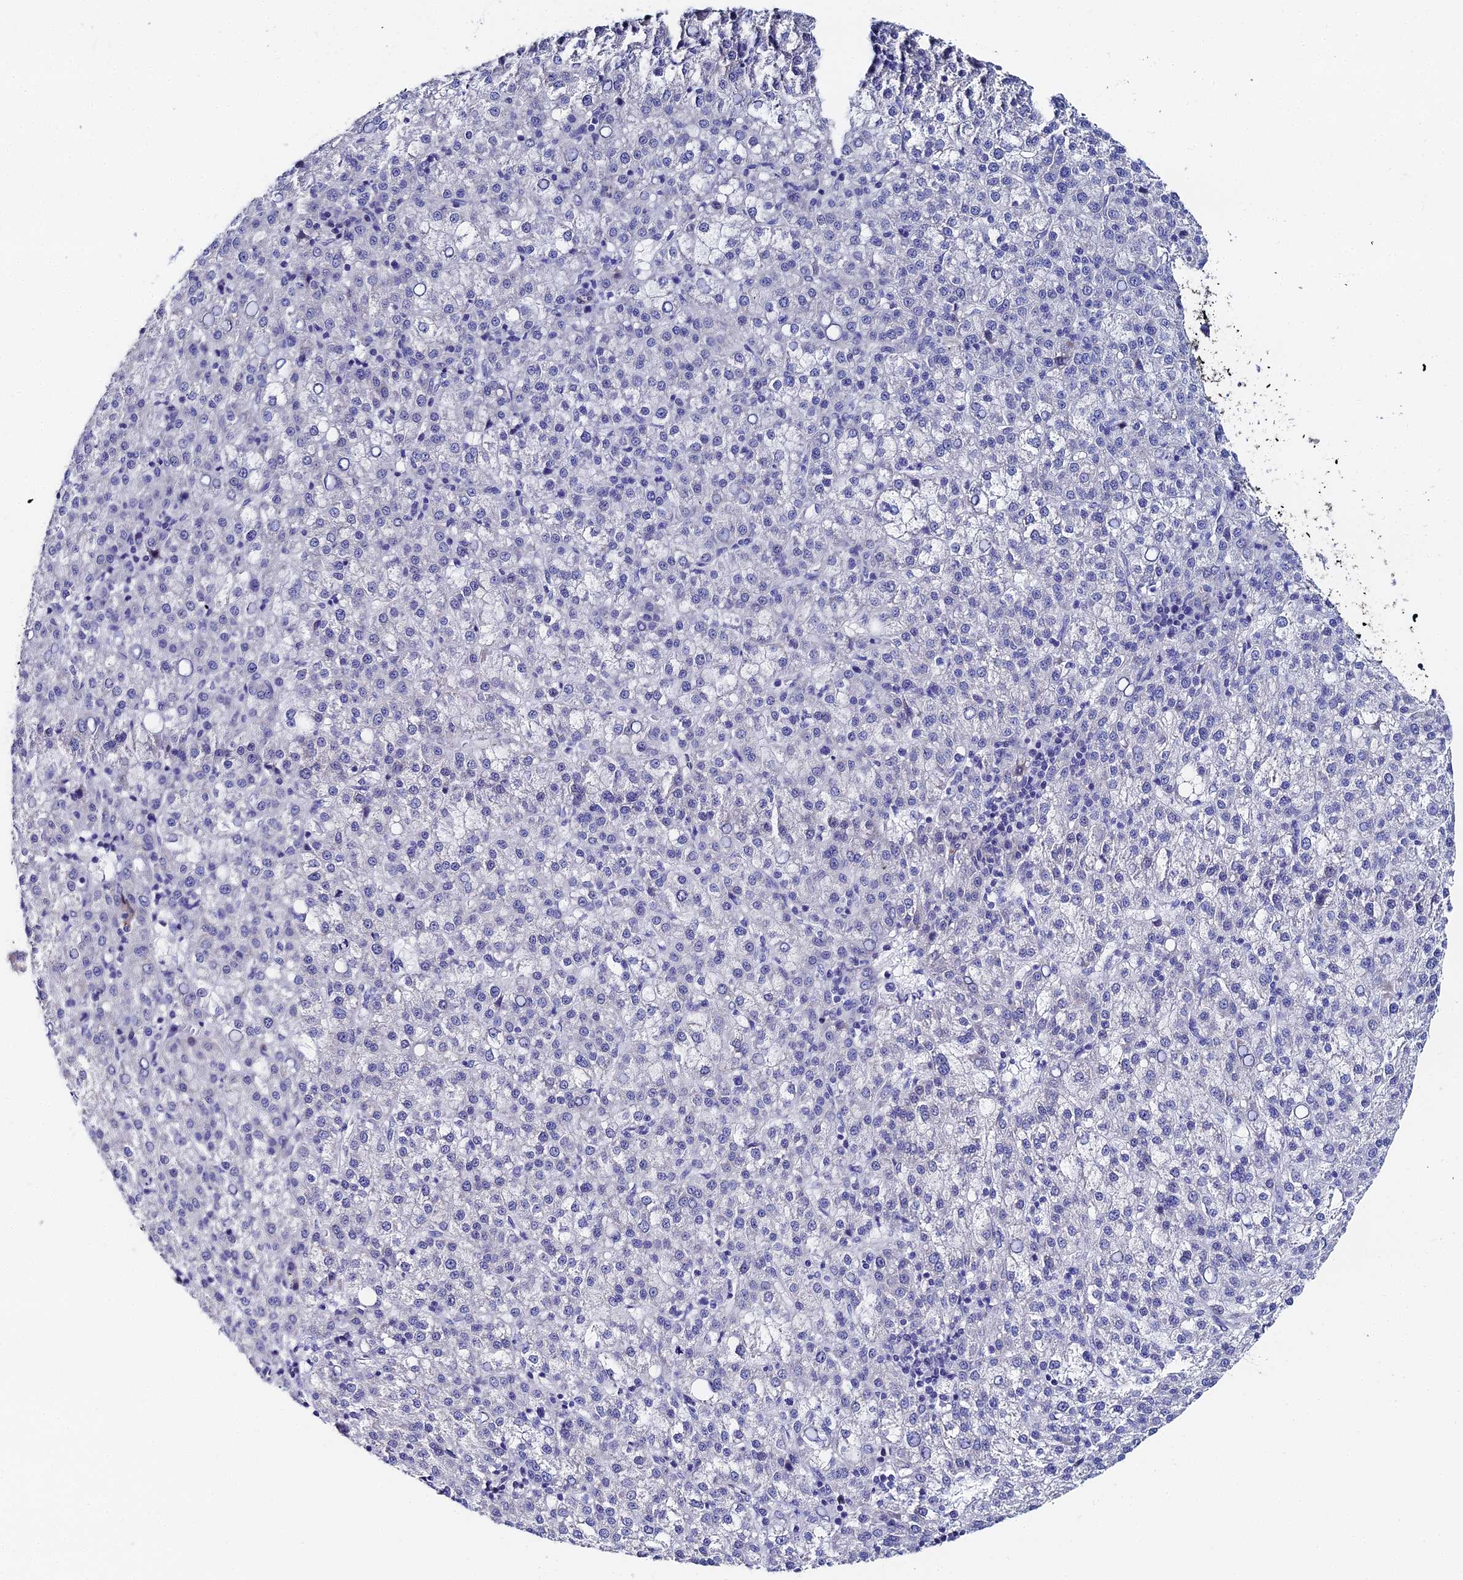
{"staining": {"intensity": "negative", "quantity": "none", "location": "none"}, "tissue": "liver cancer", "cell_type": "Tumor cells", "image_type": "cancer", "snomed": [{"axis": "morphology", "description": "Carcinoma, Hepatocellular, NOS"}, {"axis": "topography", "description": "Liver"}], "caption": "The micrograph displays no staining of tumor cells in hepatocellular carcinoma (liver). (Brightfield microscopy of DAB IHC at high magnification).", "gene": "ENSG00000268674", "patient": {"sex": "female", "age": 58}}